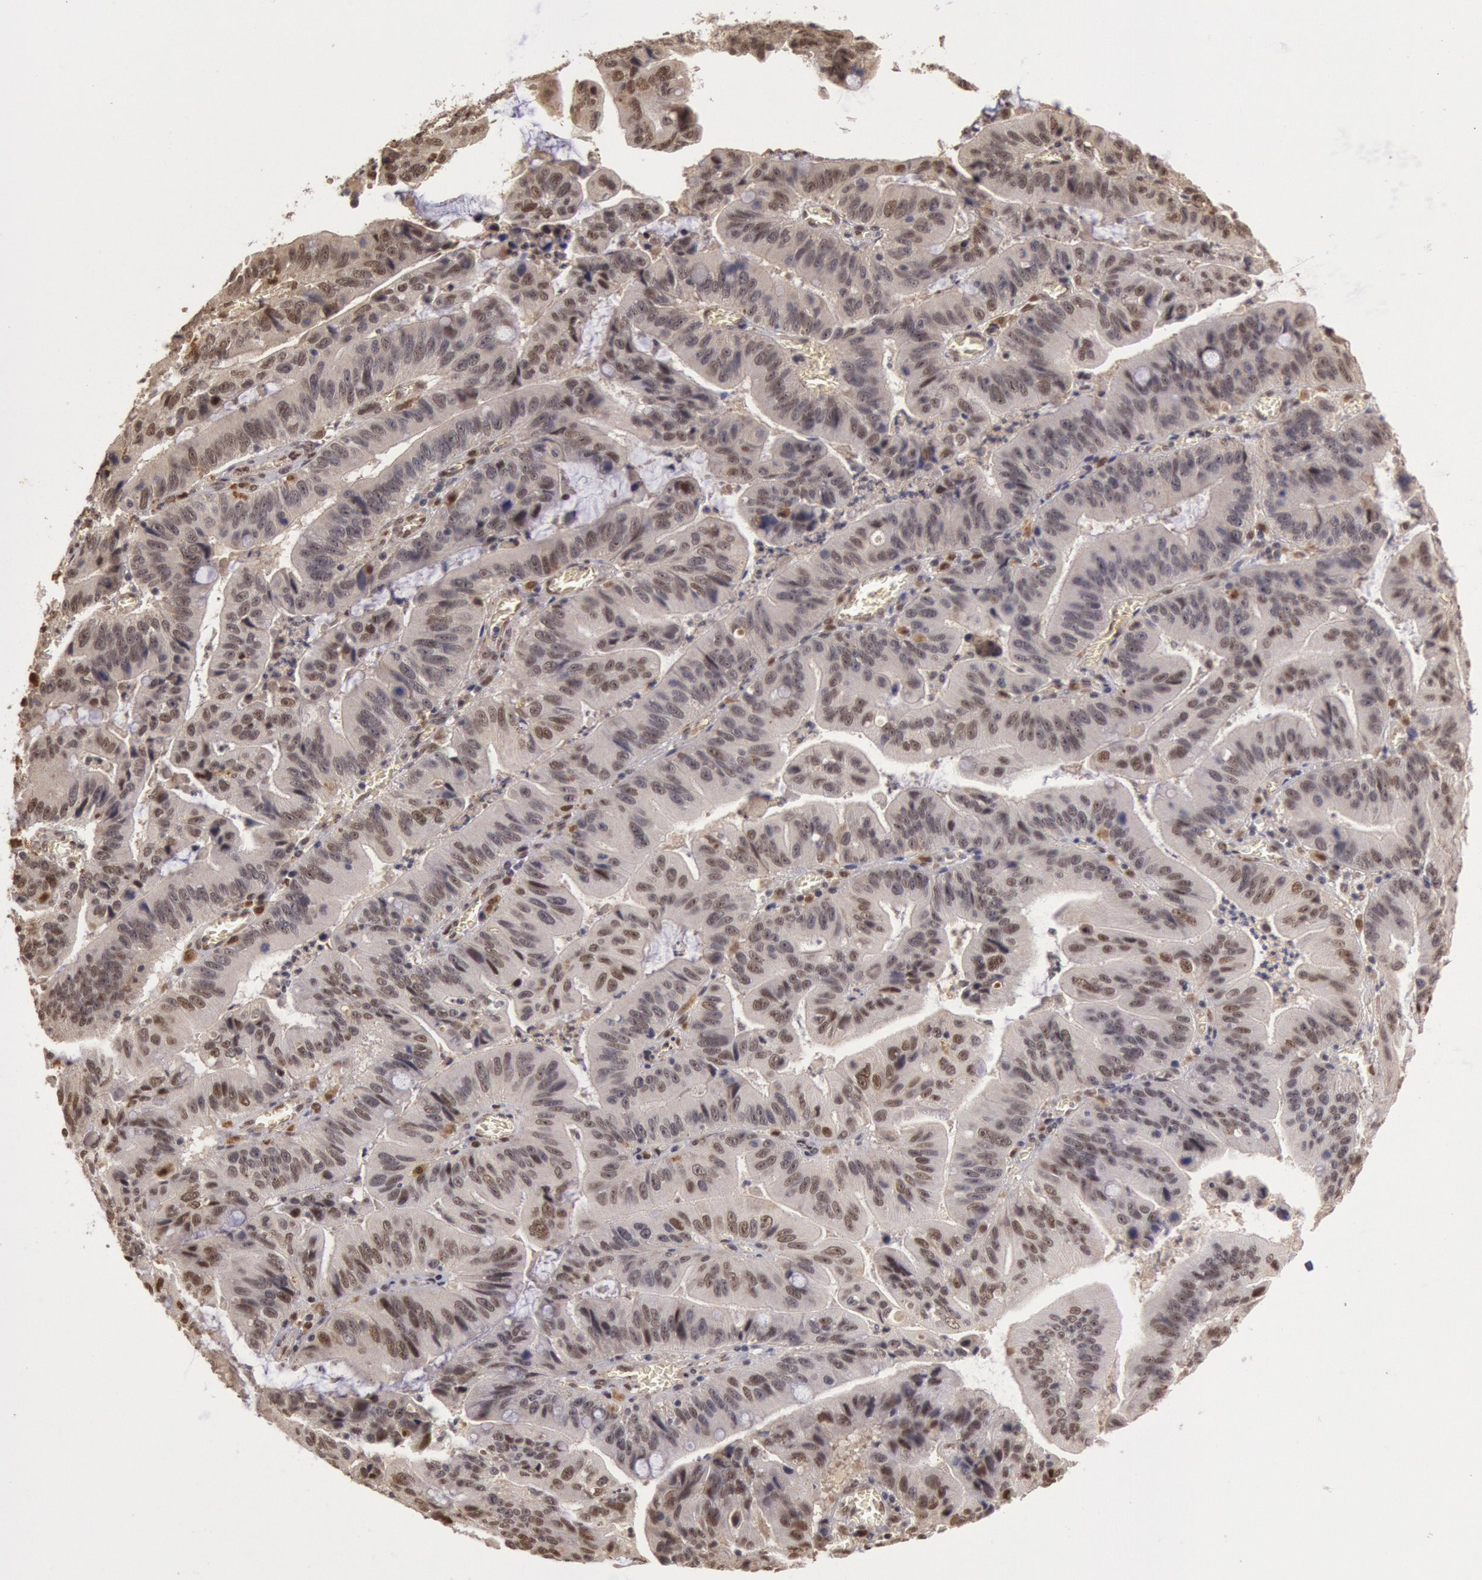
{"staining": {"intensity": "weak", "quantity": "25%-75%", "location": "nuclear"}, "tissue": "stomach cancer", "cell_type": "Tumor cells", "image_type": "cancer", "snomed": [{"axis": "morphology", "description": "Adenocarcinoma, NOS"}, {"axis": "topography", "description": "Stomach, upper"}], "caption": "A photomicrograph showing weak nuclear positivity in approximately 25%-75% of tumor cells in stomach adenocarcinoma, as visualized by brown immunohistochemical staining.", "gene": "LIG4", "patient": {"sex": "male", "age": 63}}